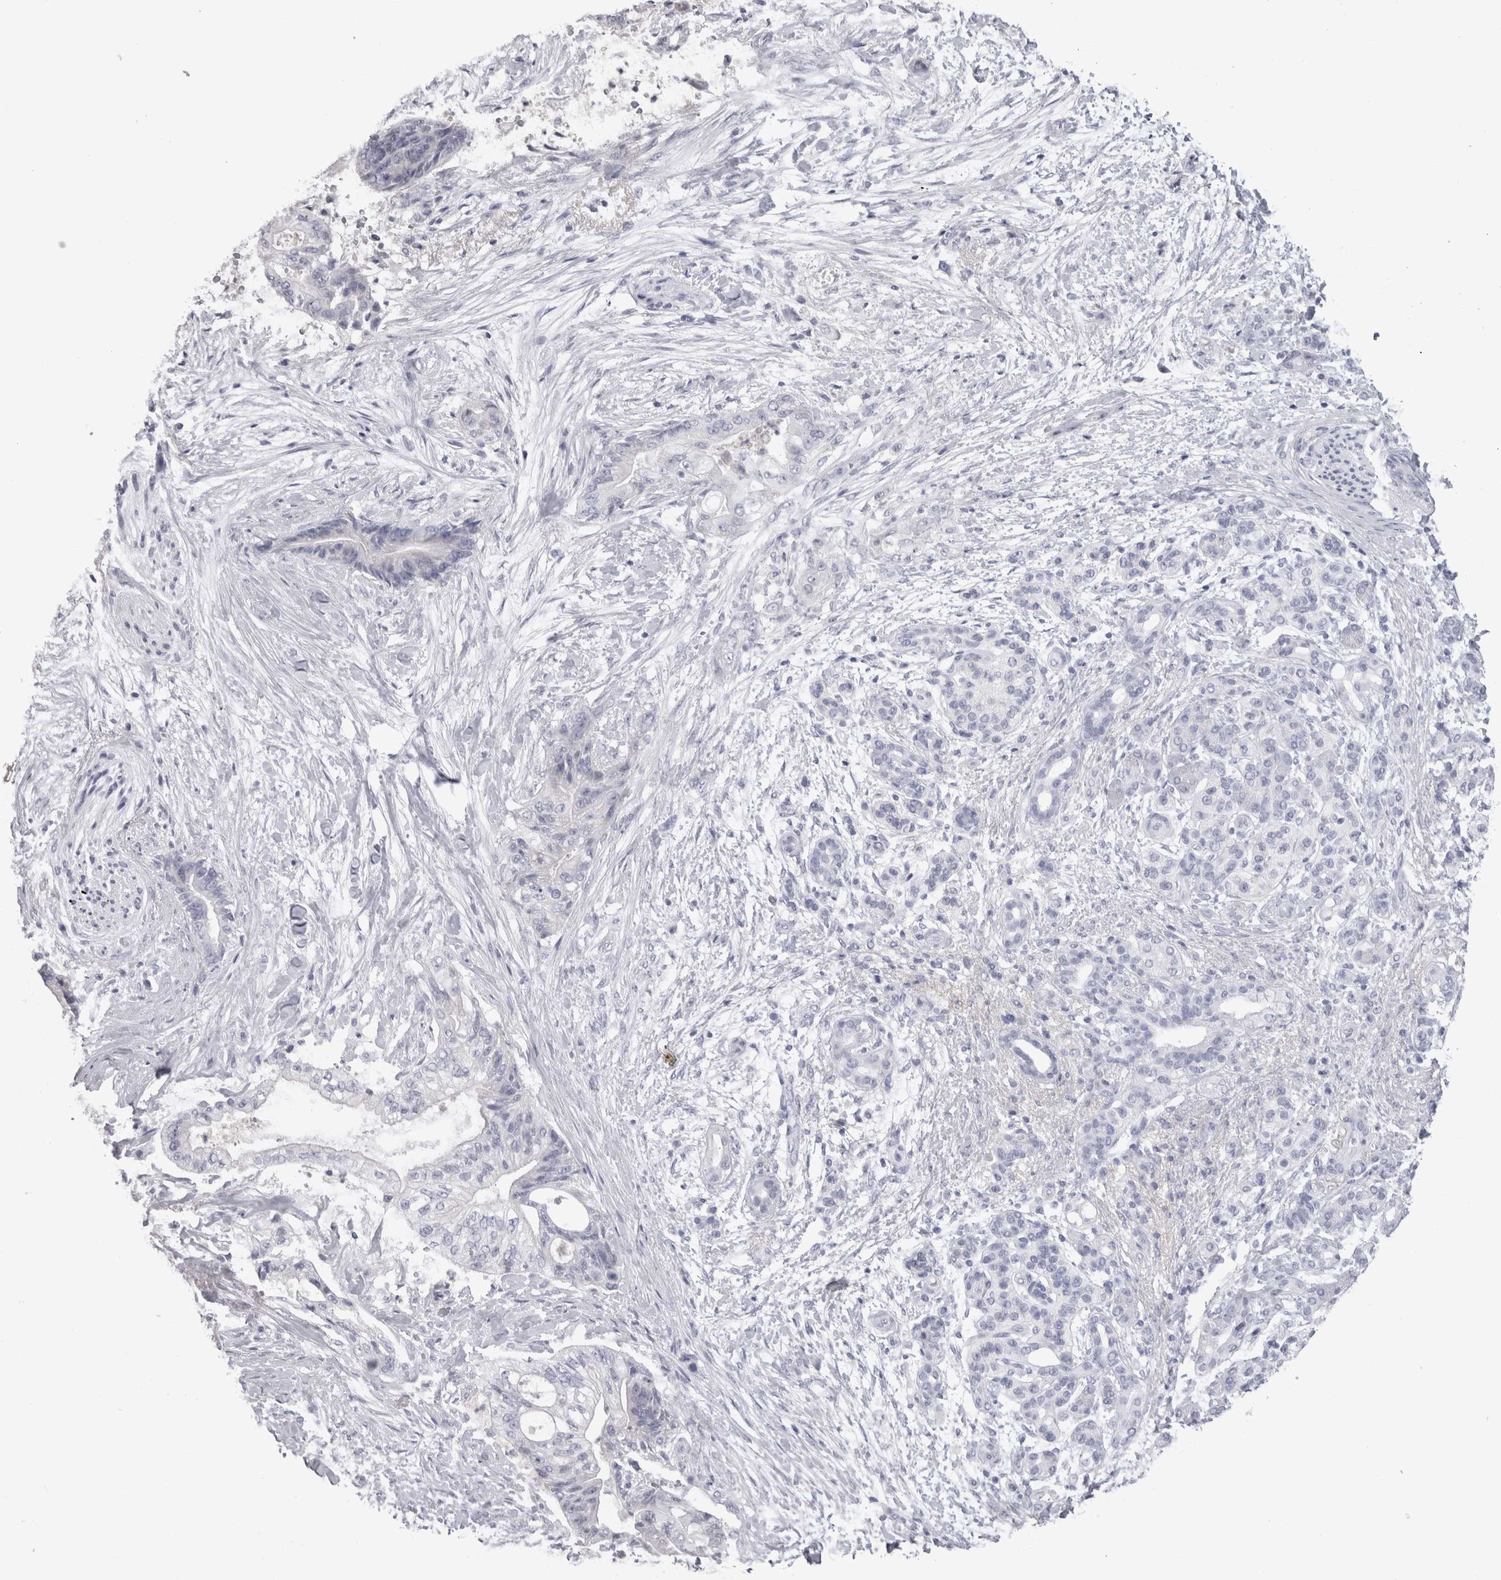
{"staining": {"intensity": "negative", "quantity": "none", "location": "none"}, "tissue": "pancreatic cancer", "cell_type": "Tumor cells", "image_type": "cancer", "snomed": [{"axis": "morphology", "description": "Adenocarcinoma, NOS"}, {"axis": "topography", "description": "Pancreas"}], "caption": "Image shows no protein staining in tumor cells of adenocarcinoma (pancreatic) tissue.", "gene": "ADAM2", "patient": {"sex": "male", "age": 59}}